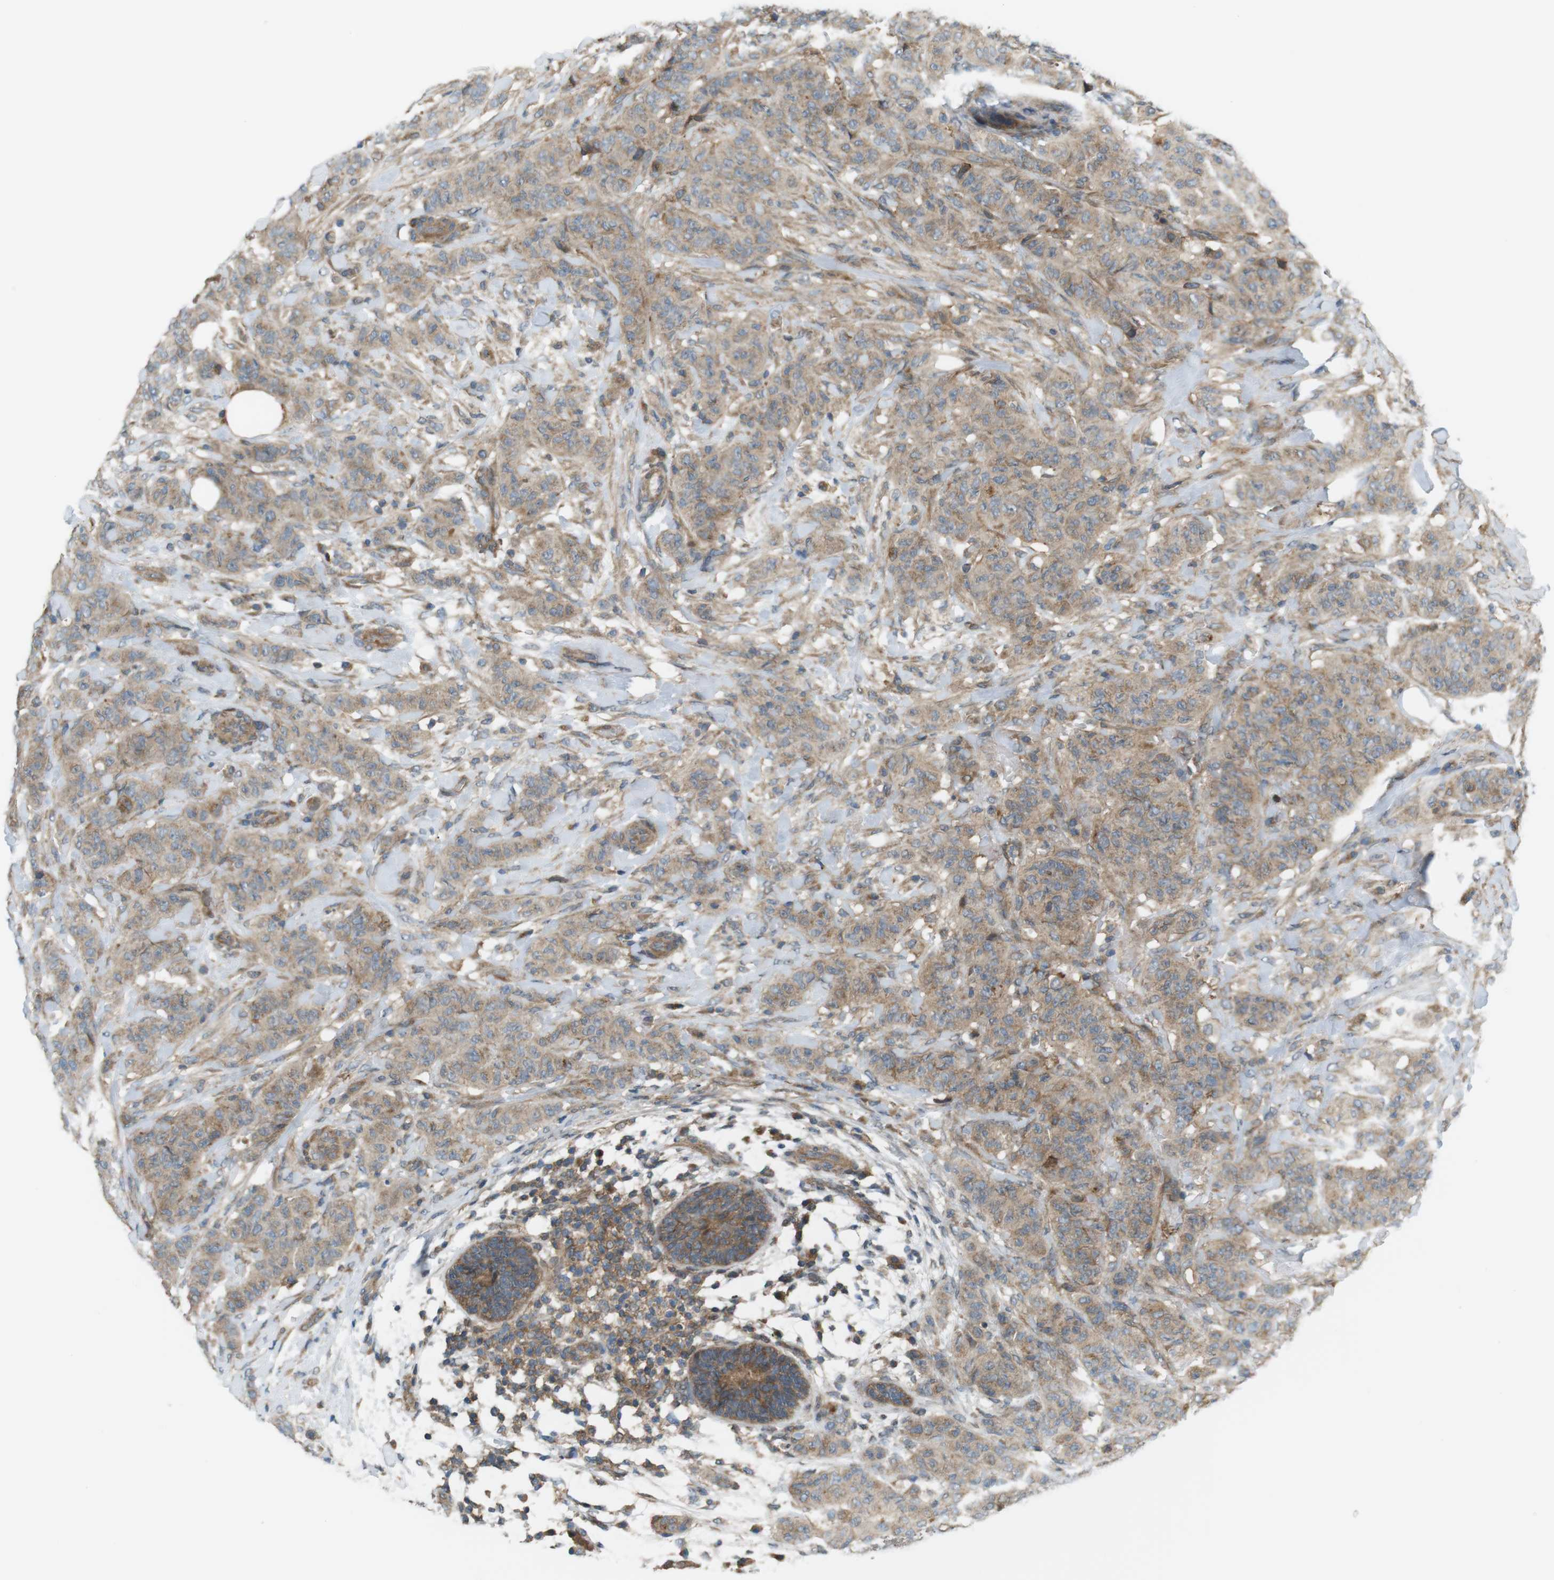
{"staining": {"intensity": "weak", "quantity": ">75%", "location": "cytoplasmic/membranous"}, "tissue": "breast cancer", "cell_type": "Tumor cells", "image_type": "cancer", "snomed": [{"axis": "morphology", "description": "Normal tissue, NOS"}, {"axis": "morphology", "description": "Duct carcinoma"}, {"axis": "topography", "description": "Breast"}], "caption": "Immunohistochemical staining of human breast cancer reveals low levels of weak cytoplasmic/membranous protein expression in about >75% of tumor cells.", "gene": "DDAH2", "patient": {"sex": "female", "age": 40}}